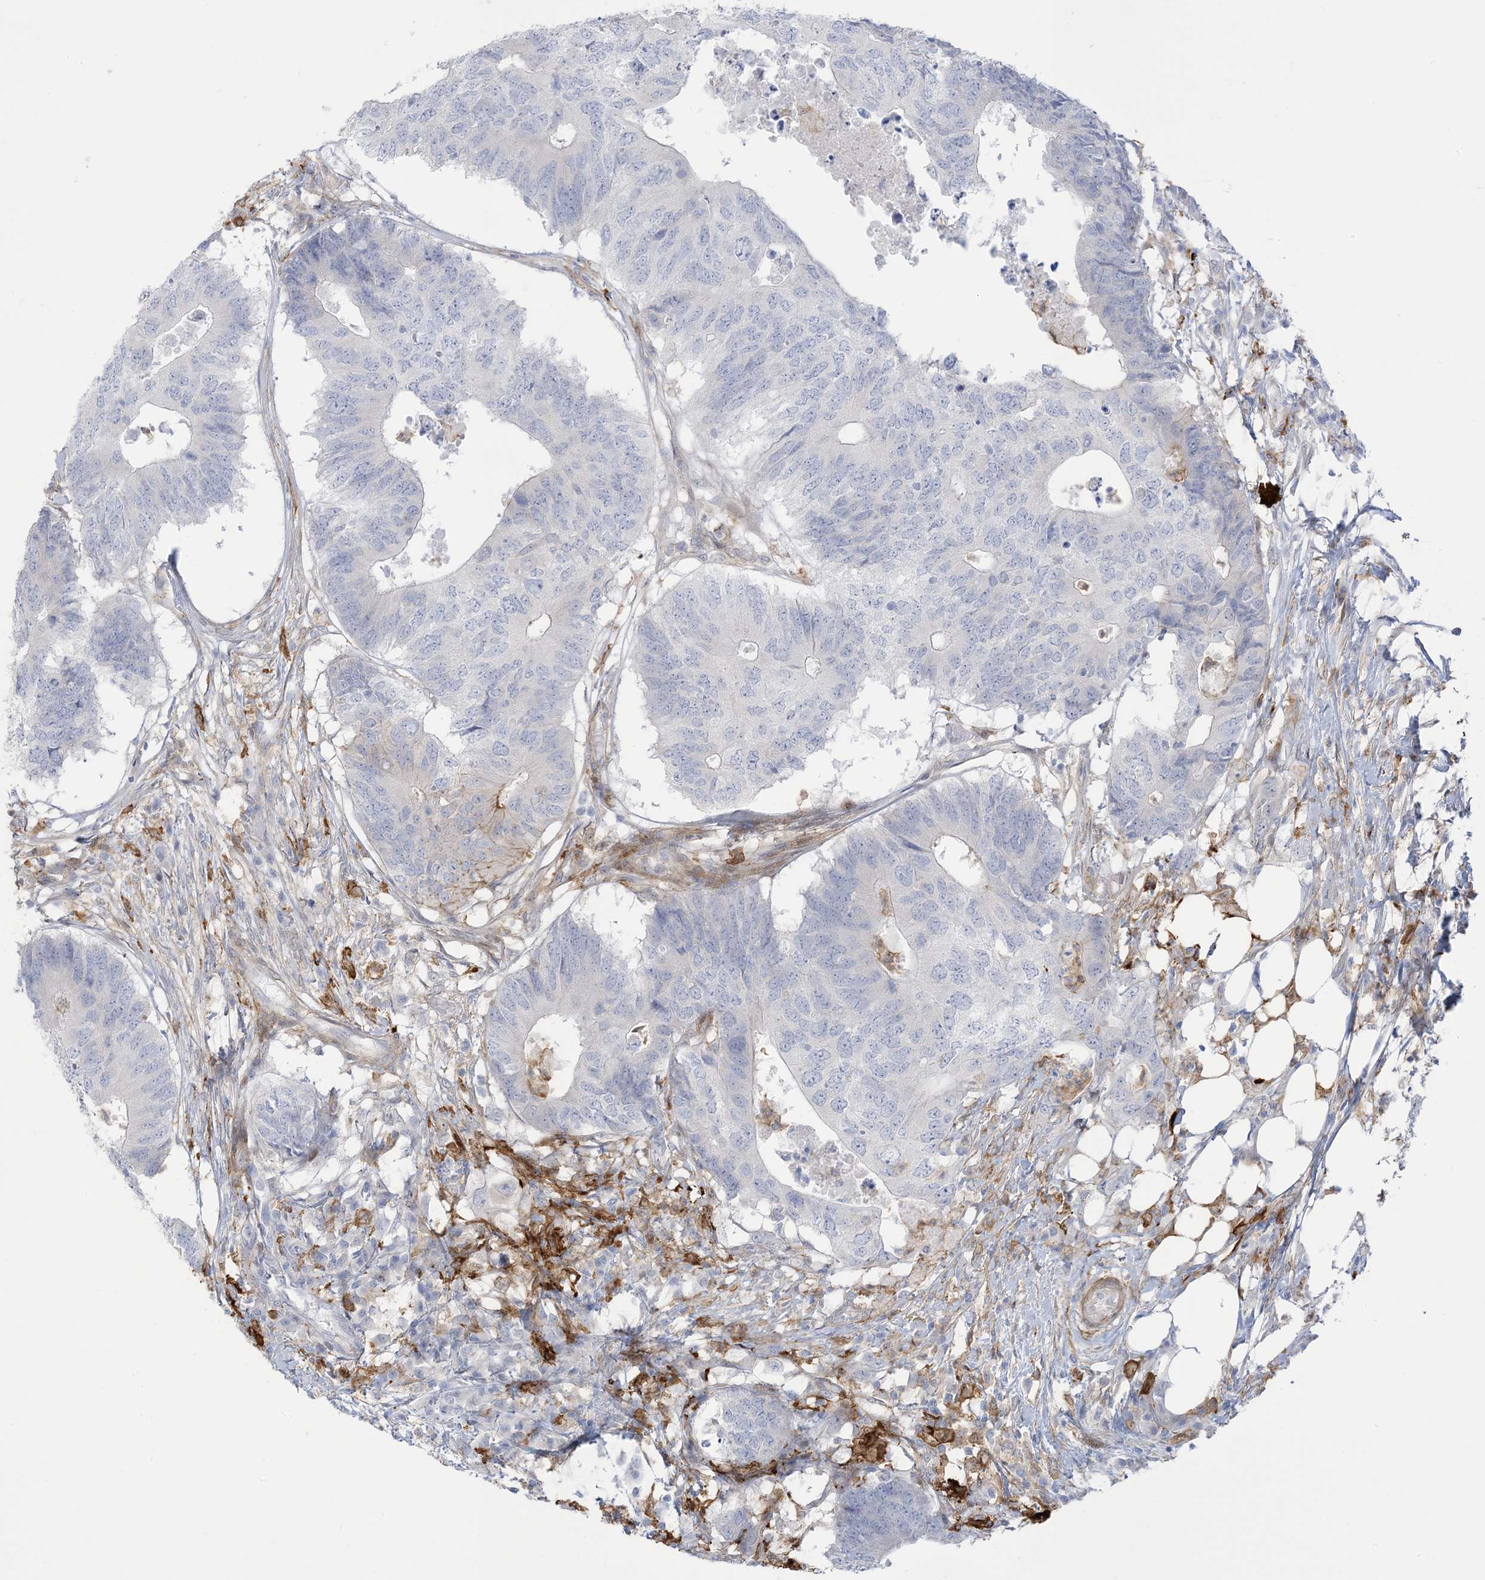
{"staining": {"intensity": "negative", "quantity": "none", "location": "none"}, "tissue": "colorectal cancer", "cell_type": "Tumor cells", "image_type": "cancer", "snomed": [{"axis": "morphology", "description": "Adenocarcinoma, NOS"}, {"axis": "topography", "description": "Colon"}], "caption": "Immunohistochemical staining of colorectal adenocarcinoma shows no significant expression in tumor cells.", "gene": "ICMT", "patient": {"sex": "male", "age": 71}}